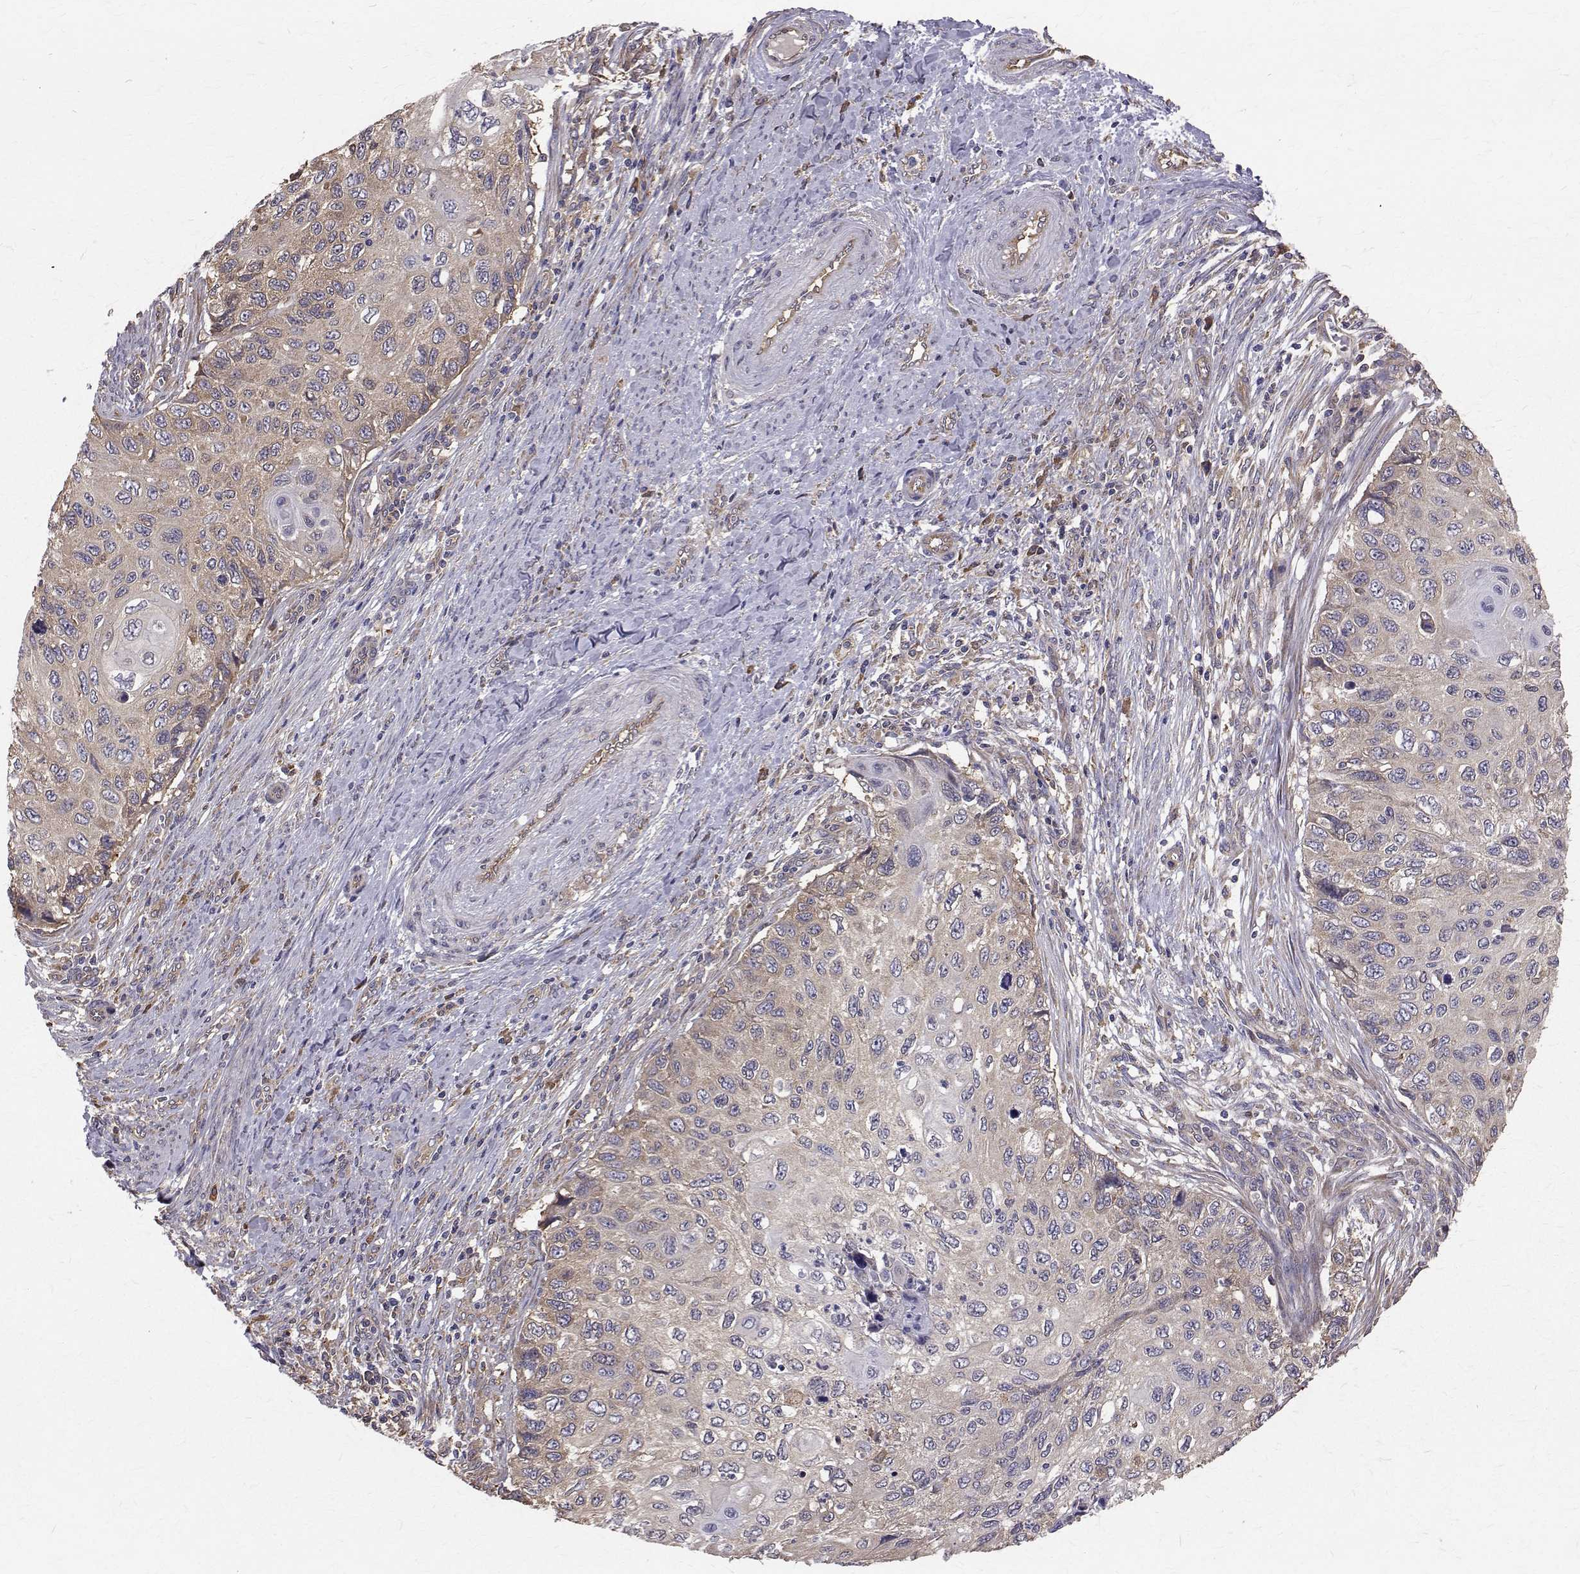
{"staining": {"intensity": "weak", "quantity": "25%-75%", "location": "cytoplasmic/membranous"}, "tissue": "cervical cancer", "cell_type": "Tumor cells", "image_type": "cancer", "snomed": [{"axis": "morphology", "description": "Squamous cell carcinoma, NOS"}, {"axis": "topography", "description": "Cervix"}], "caption": "Protein staining reveals weak cytoplasmic/membranous positivity in approximately 25%-75% of tumor cells in cervical cancer (squamous cell carcinoma).", "gene": "FARSB", "patient": {"sex": "female", "age": 70}}